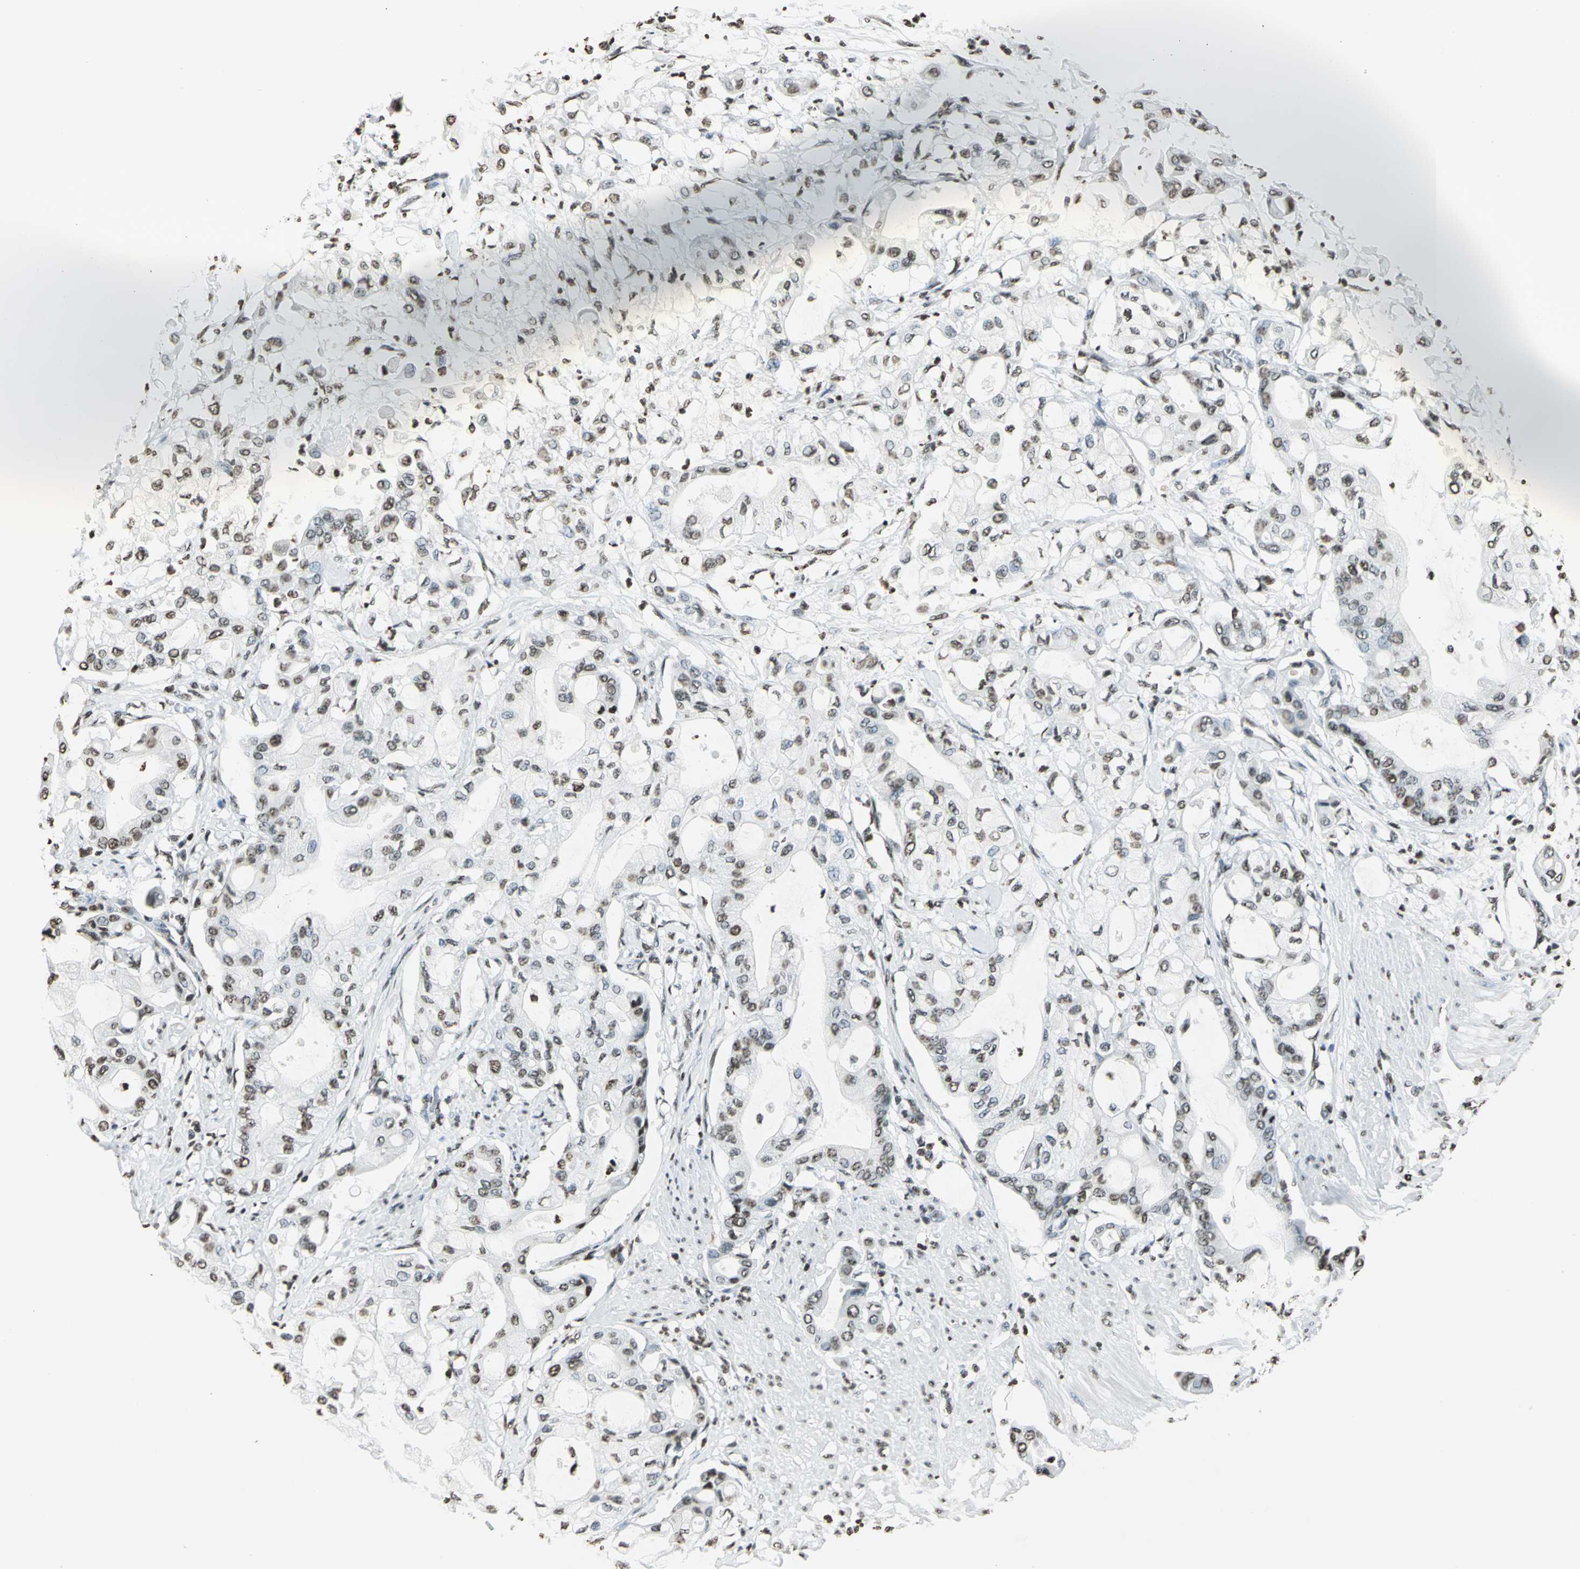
{"staining": {"intensity": "moderate", "quantity": ">75%", "location": "nuclear"}, "tissue": "pancreatic cancer", "cell_type": "Tumor cells", "image_type": "cancer", "snomed": [{"axis": "morphology", "description": "Adenocarcinoma, NOS"}, {"axis": "morphology", "description": "Adenocarcinoma, metastatic, NOS"}, {"axis": "topography", "description": "Lymph node"}, {"axis": "topography", "description": "Pancreas"}, {"axis": "topography", "description": "Duodenum"}], "caption": "Brown immunohistochemical staining in metastatic adenocarcinoma (pancreatic) displays moderate nuclear expression in about >75% of tumor cells.", "gene": "MCM4", "patient": {"sex": "female", "age": 64}}